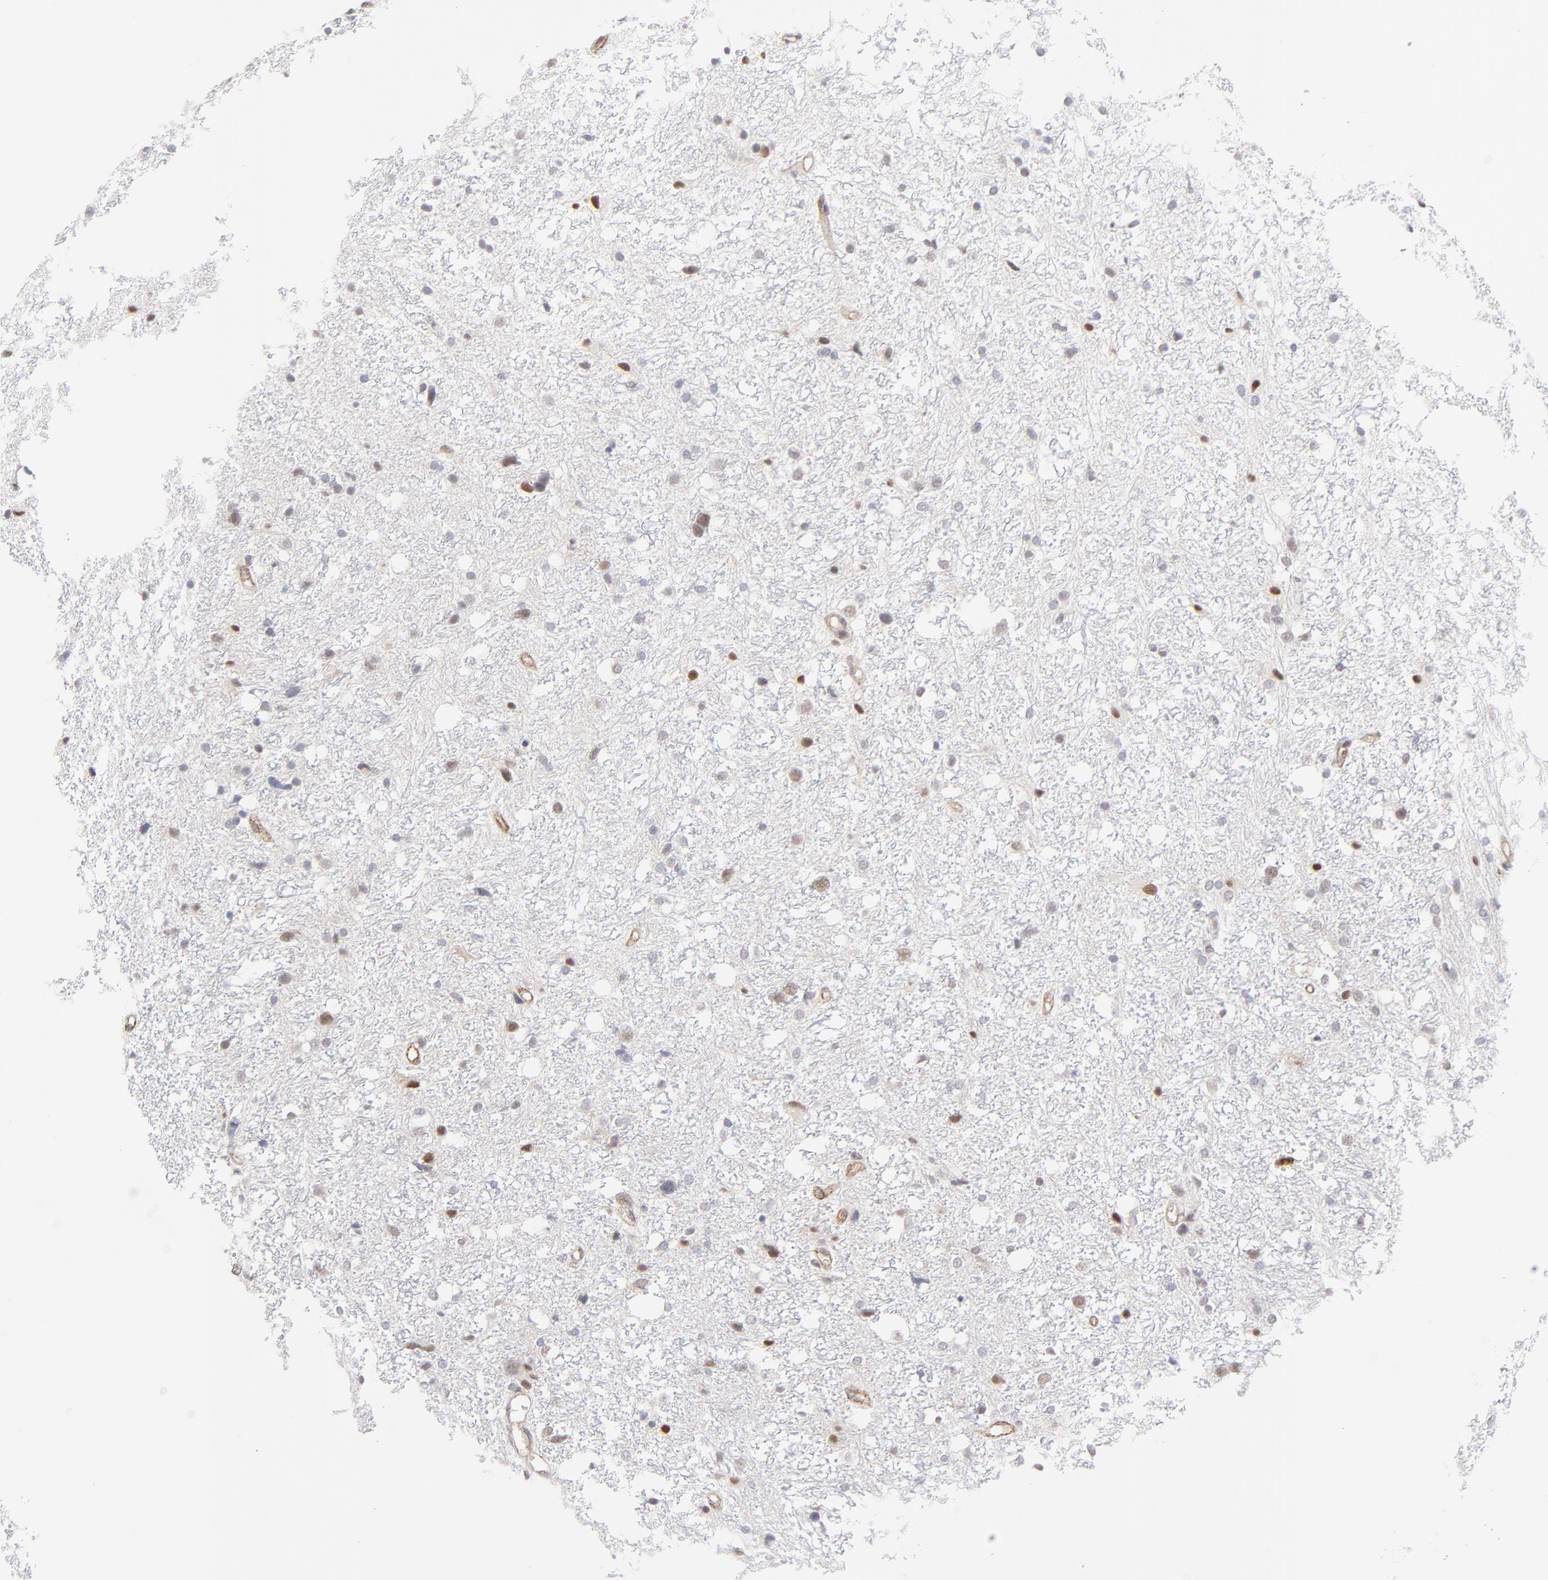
{"staining": {"intensity": "weak", "quantity": "25%-75%", "location": "cytoplasmic/membranous,nuclear"}, "tissue": "glioma", "cell_type": "Tumor cells", "image_type": "cancer", "snomed": [{"axis": "morphology", "description": "Glioma, malignant, High grade"}, {"axis": "topography", "description": "Brain"}], "caption": "Protein expression analysis of human glioma reveals weak cytoplasmic/membranous and nuclear expression in approximately 25%-75% of tumor cells.", "gene": "NBN", "patient": {"sex": "female", "age": 59}}